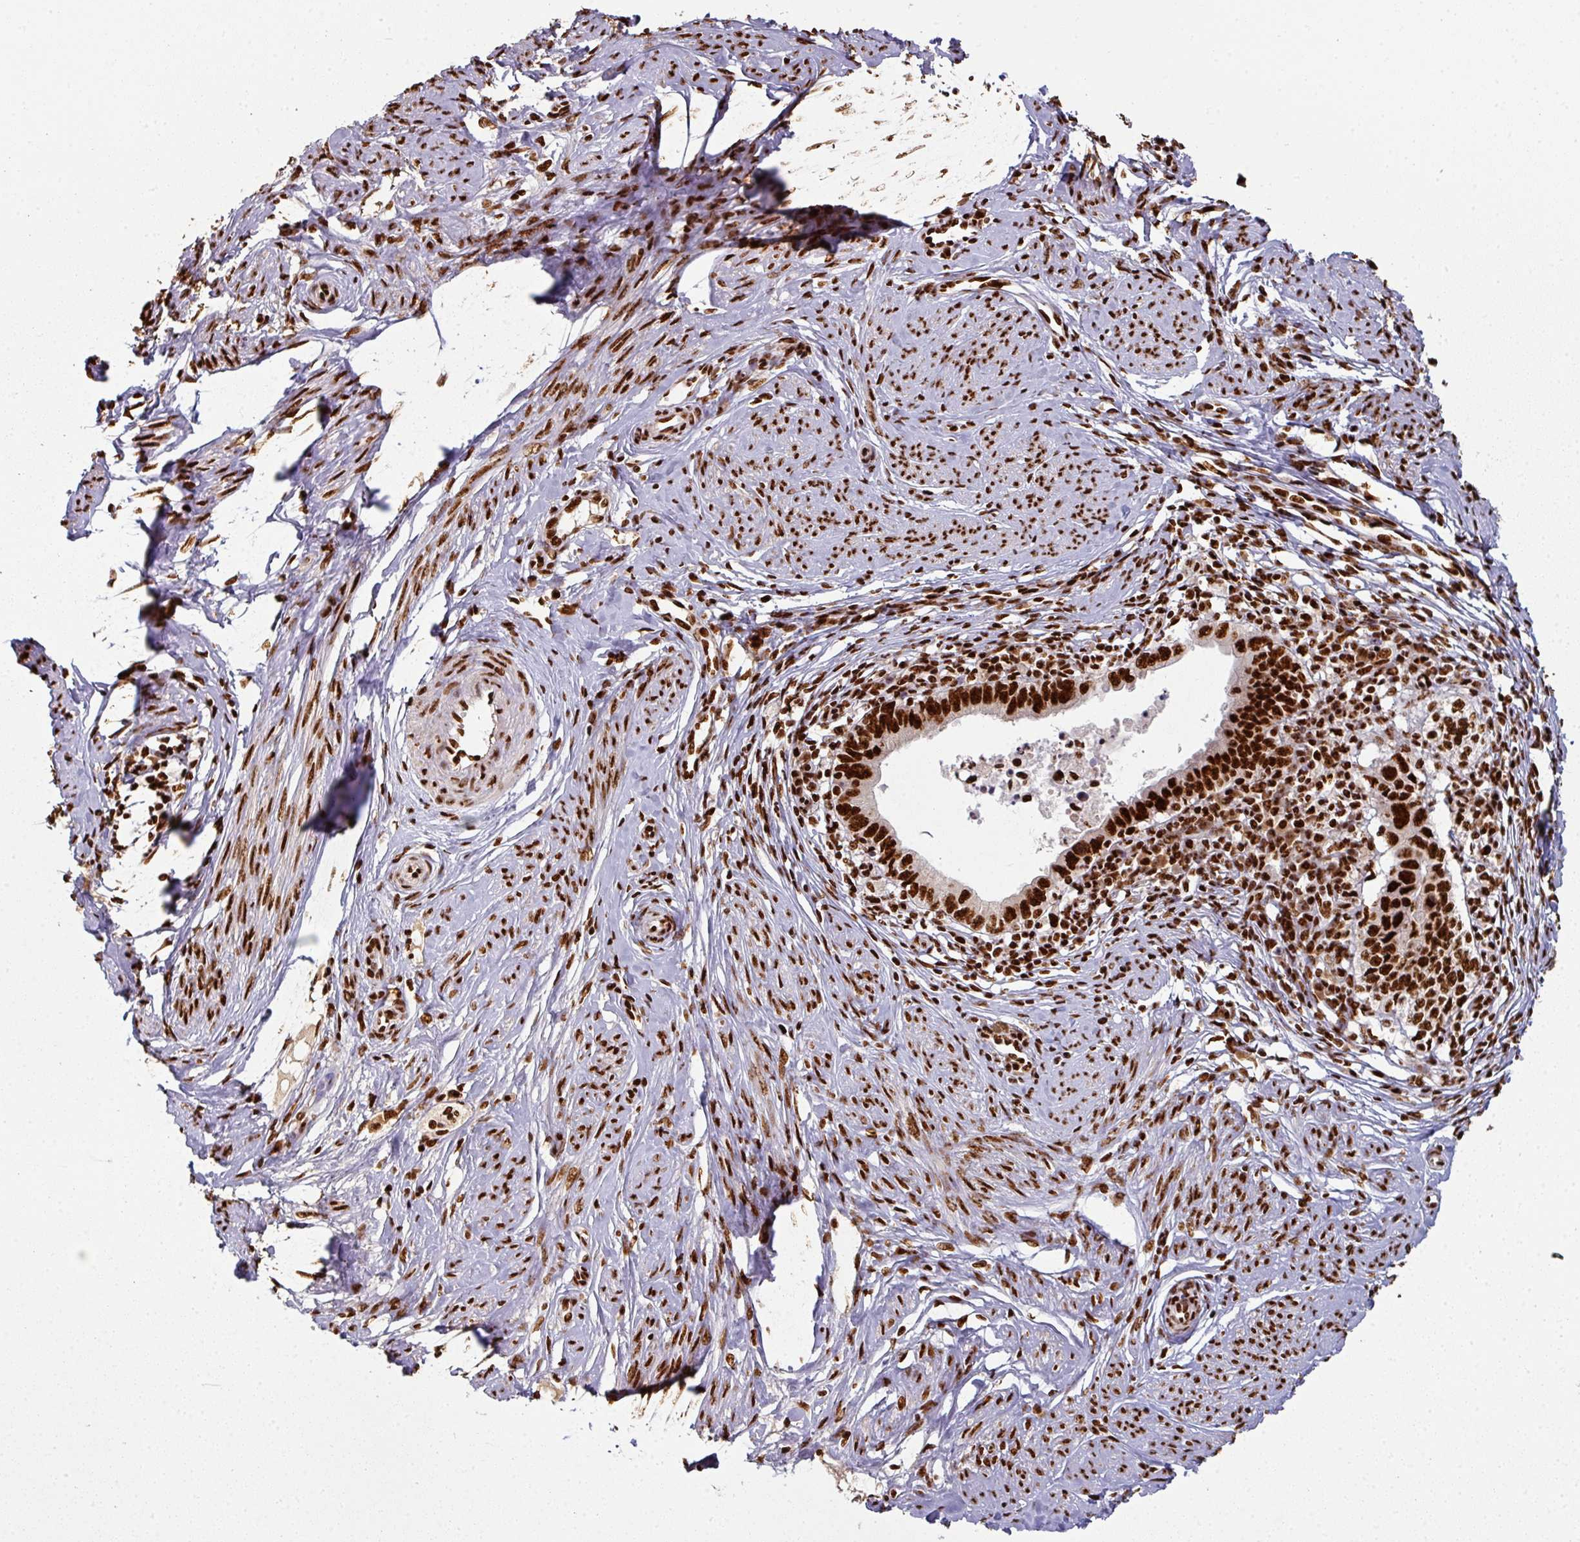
{"staining": {"intensity": "strong", "quantity": ">75%", "location": "nuclear"}, "tissue": "cervical cancer", "cell_type": "Tumor cells", "image_type": "cancer", "snomed": [{"axis": "morphology", "description": "Adenocarcinoma, NOS"}, {"axis": "topography", "description": "Cervix"}], "caption": "Strong nuclear expression is appreciated in about >75% of tumor cells in adenocarcinoma (cervical).", "gene": "SIK3", "patient": {"sex": "female", "age": 36}}